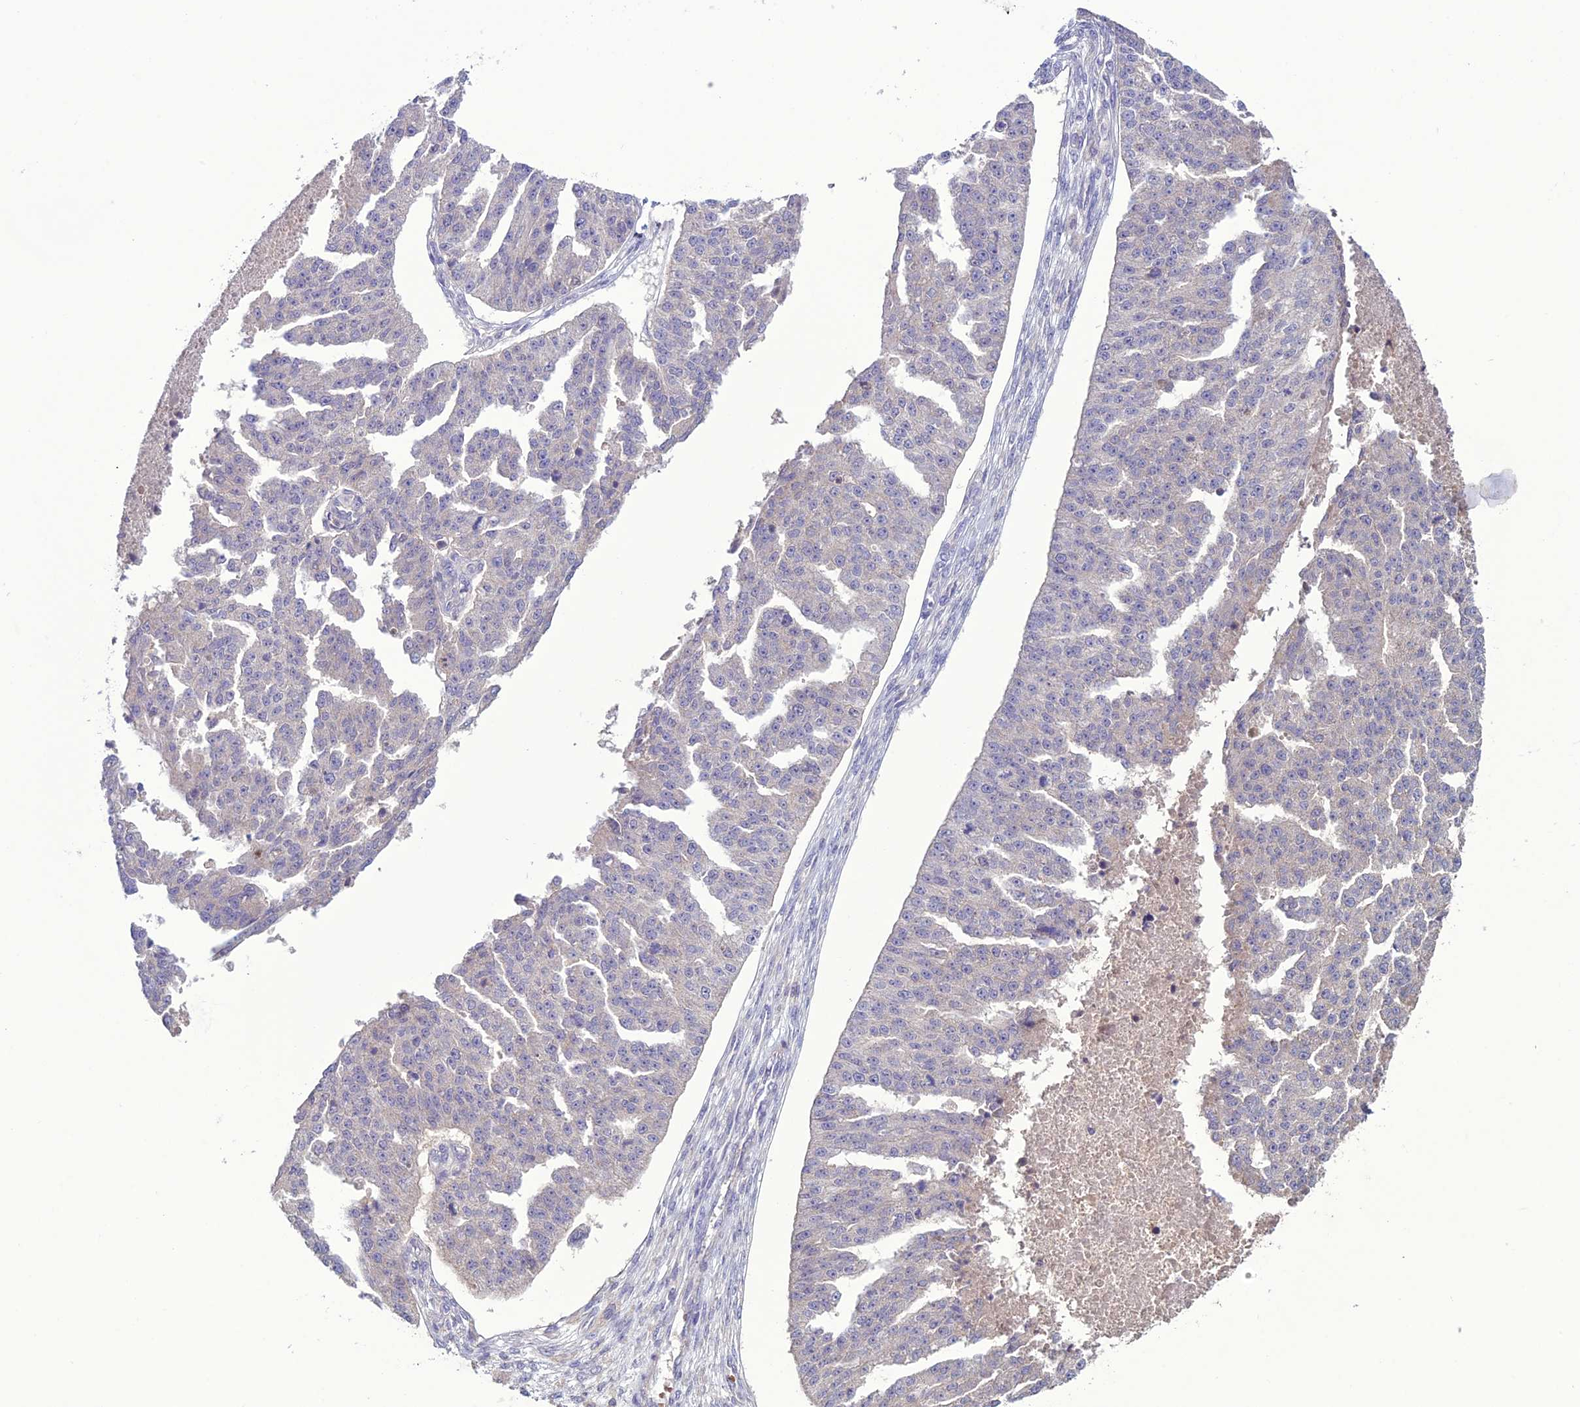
{"staining": {"intensity": "negative", "quantity": "none", "location": "none"}, "tissue": "ovarian cancer", "cell_type": "Tumor cells", "image_type": "cancer", "snomed": [{"axis": "morphology", "description": "Cystadenocarcinoma, serous, NOS"}, {"axis": "topography", "description": "Ovary"}], "caption": "Human serous cystadenocarcinoma (ovarian) stained for a protein using immunohistochemistry exhibits no staining in tumor cells.", "gene": "C2orf76", "patient": {"sex": "female", "age": 58}}